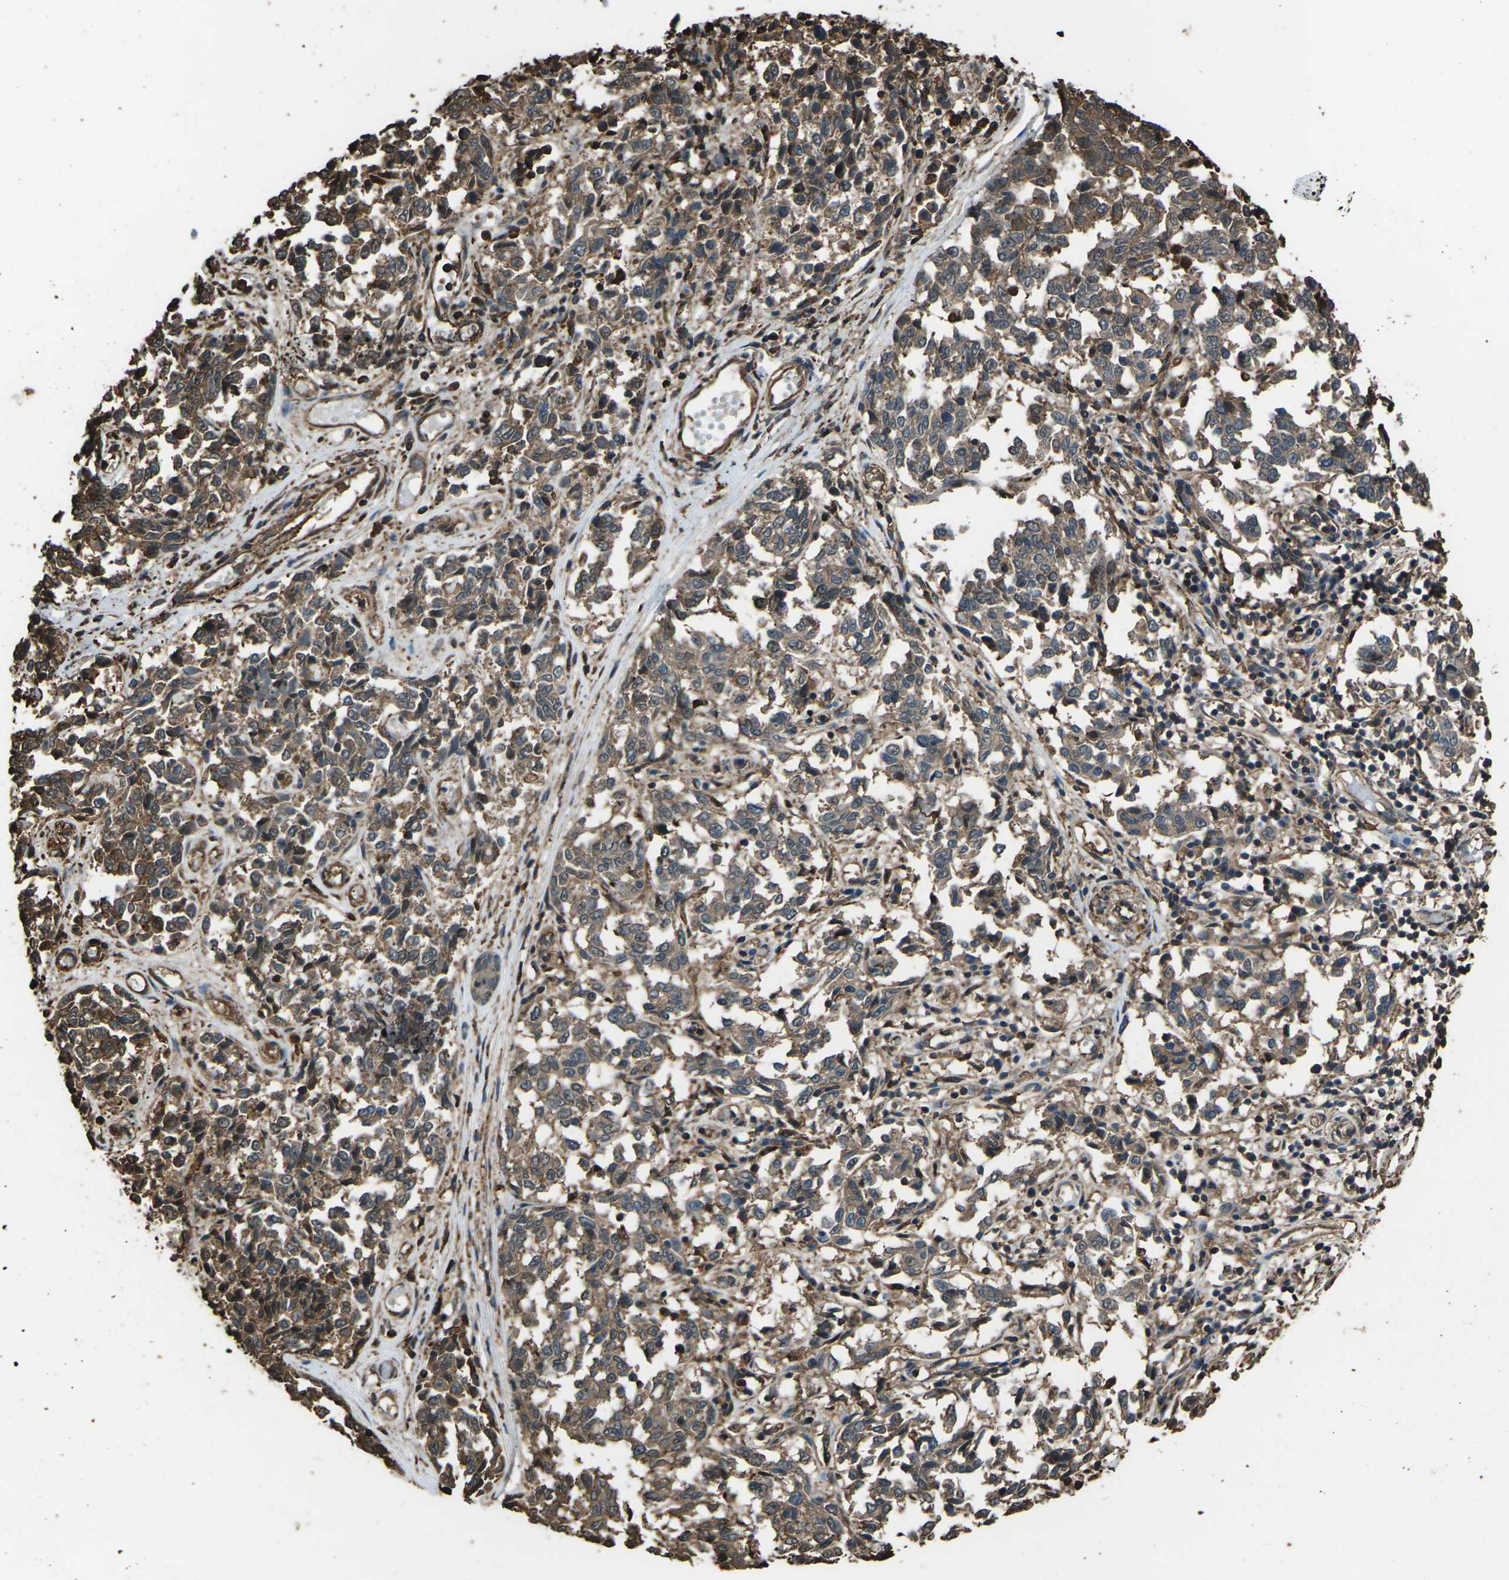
{"staining": {"intensity": "moderate", "quantity": ">75%", "location": "cytoplasmic/membranous"}, "tissue": "melanoma", "cell_type": "Tumor cells", "image_type": "cancer", "snomed": [{"axis": "morphology", "description": "Malignant melanoma, NOS"}, {"axis": "topography", "description": "Skin"}], "caption": "Melanoma stained with a brown dye exhibits moderate cytoplasmic/membranous positive expression in about >75% of tumor cells.", "gene": "DHPS", "patient": {"sex": "female", "age": 64}}